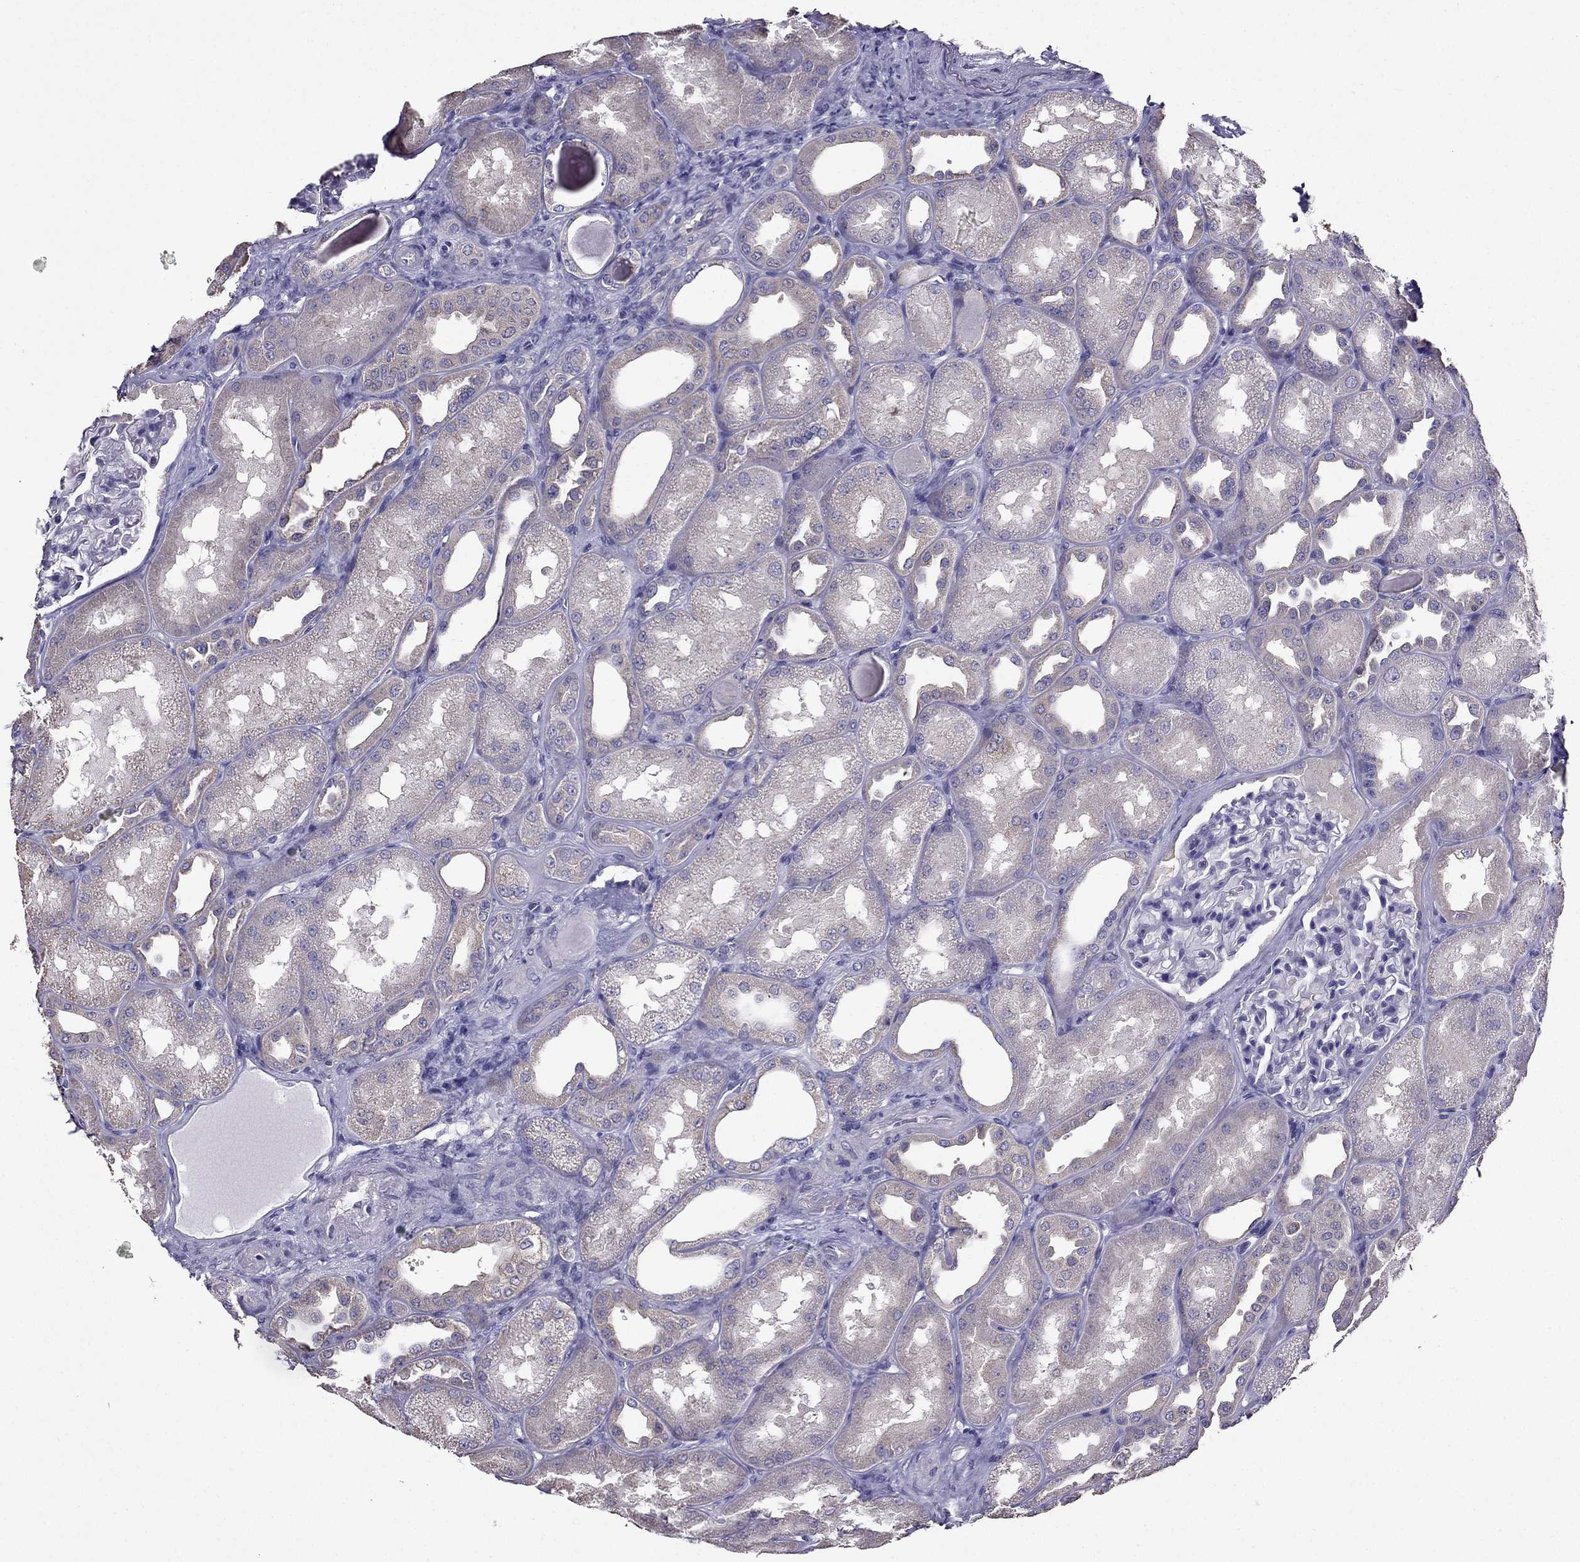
{"staining": {"intensity": "negative", "quantity": "none", "location": "none"}, "tissue": "kidney", "cell_type": "Cells in glomeruli", "image_type": "normal", "snomed": [{"axis": "morphology", "description": "Normal tissue, NOS"}, {"axis": "topography", "description": "Kidney"}], "caption": "This is a histopathology image of IHC staining of benign kidney, which shows no positivity in cells in glomeruli.", "gene": "AAK1", "patient": {"sex": "male", "age": 61}}